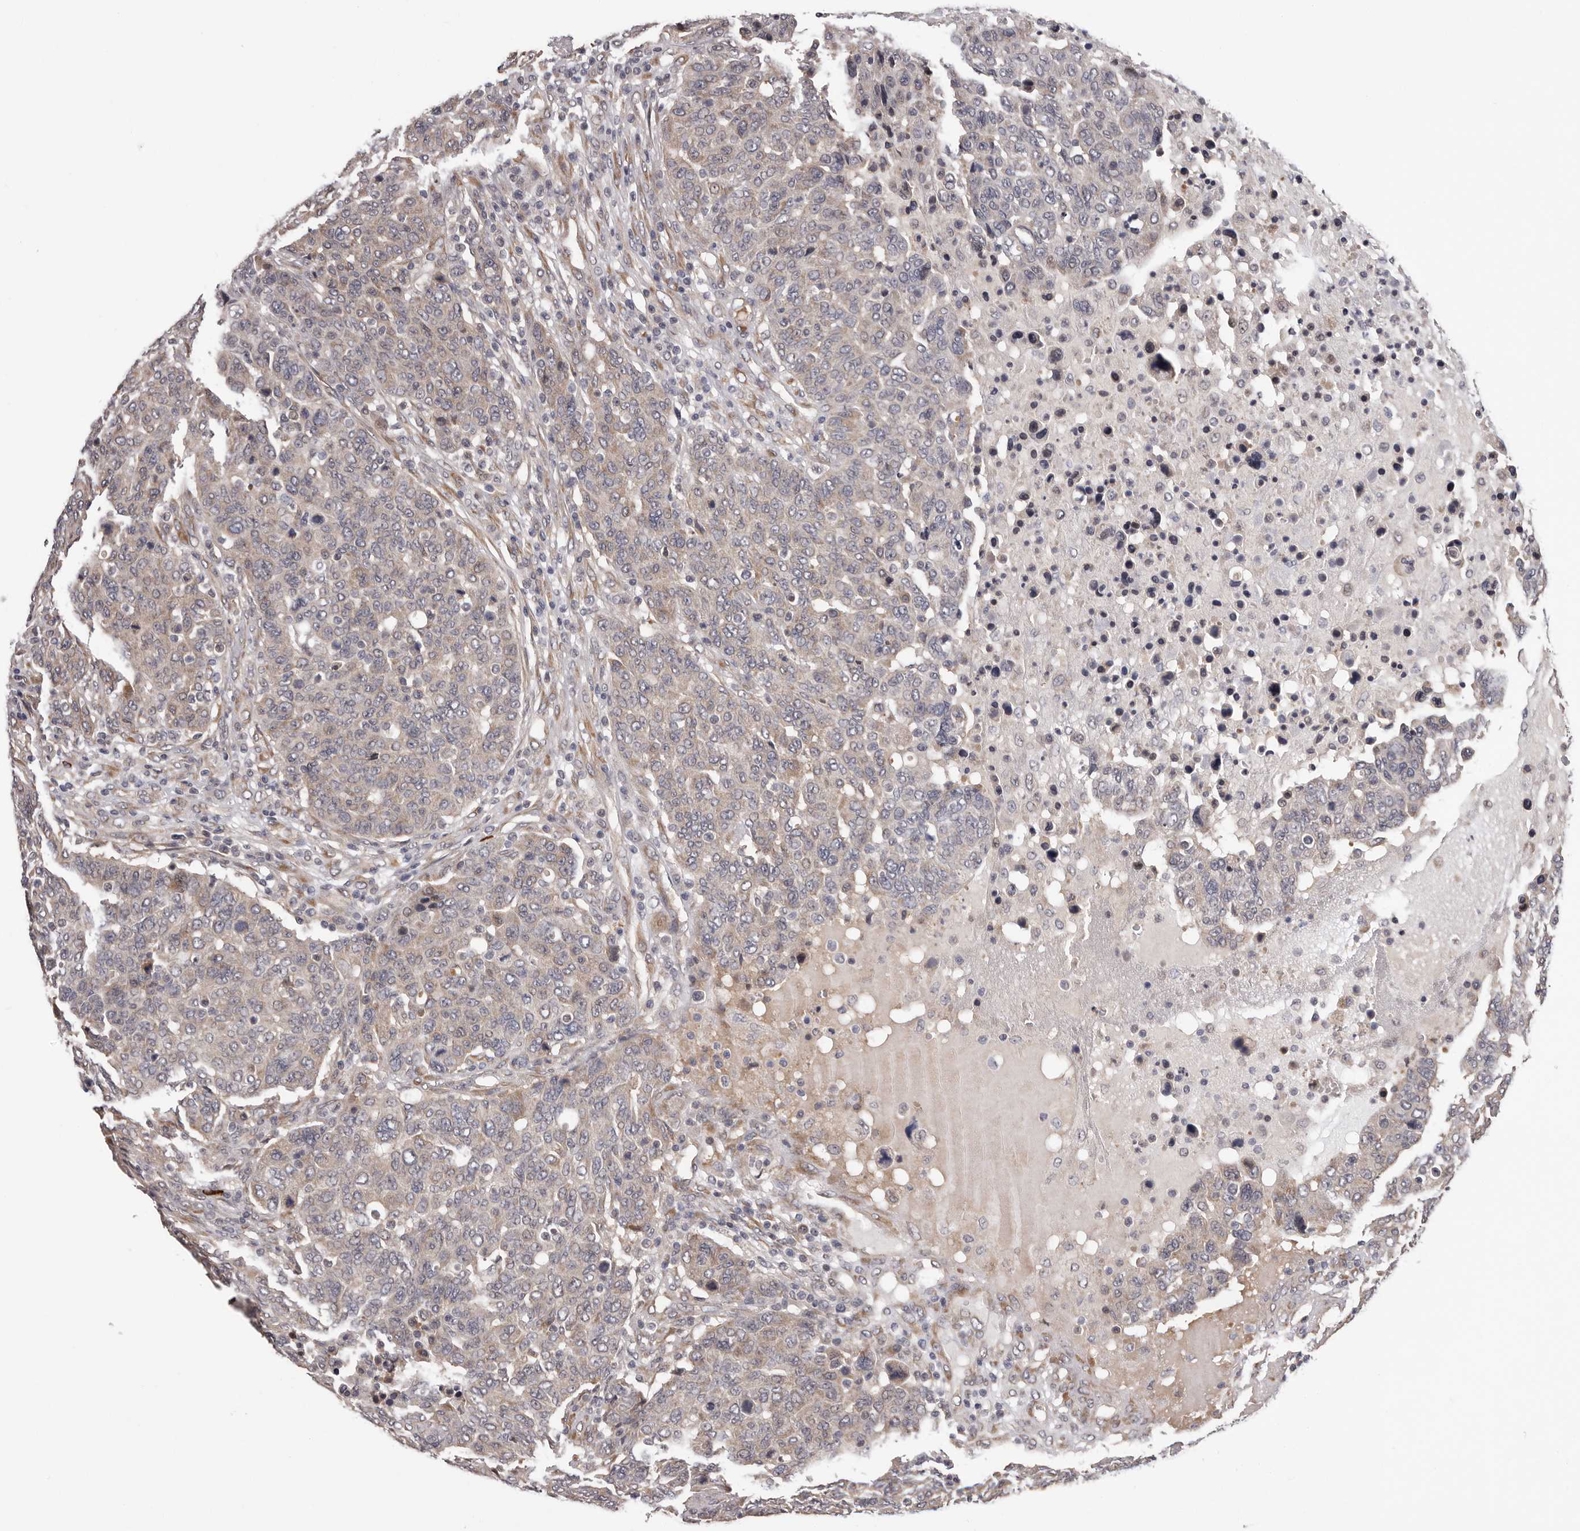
{"staining": {"intensity": "weak", "quantity": "<25%", "location": "cytoplasmic/membranous"}, "tissue": "breast cancer", "cell_type": "Tumor cells", "image_type": "cancer", "snomed": [{"axis": "morphology", "description": "Duct carcinoma"}, {"axis": "topography", "description": "Breast"}], "caption": "IHC micrograph of human breast cancer (invasive ductal carcinoma) stained for a protein (brown), which shows no positivity in tumor cells.", "gene": "MED8", "patient": {"sex": "female", "age": 37}}